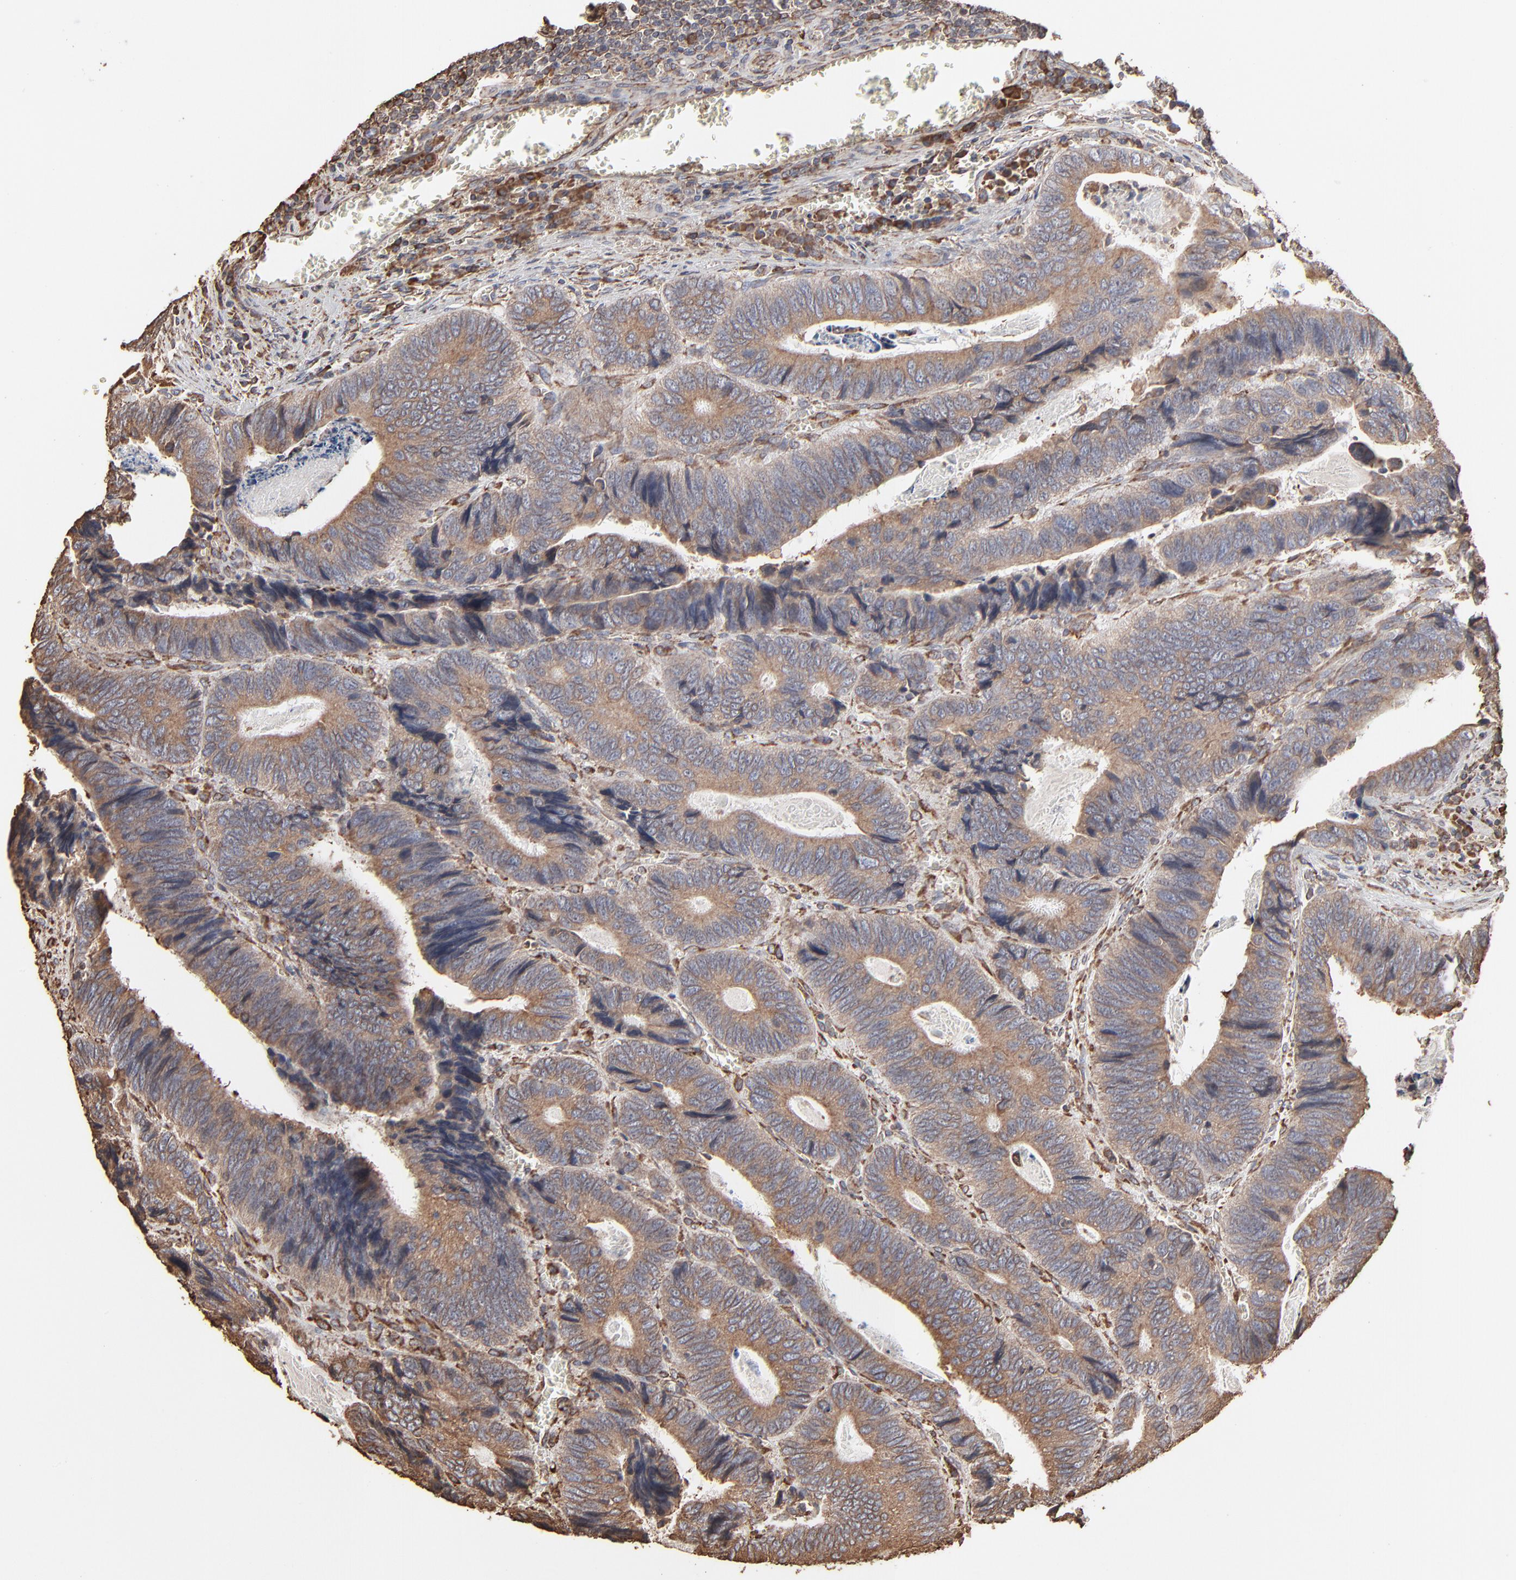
{"staining": {"intensity": "weak", "quantity": ">75%", "location": "cytoplasmic/membranous"}, "tissue": "colorectal cancer", "cell_type": "Tumor cells", "image_type": "cancer", "snomed": [{"axis": "morphology", "description": "Adenocarcinoma, NOS"}, {"axis": "topography", "description": "Colon"}], "caption": "Immunohistochemistry (IHC) image of colorectal adenocarcinoma stained for a protein (brown), which reveals low levels of weak cytoplasmic/membranous positivity in approximately >75% of tumor cells.", "gene": "PDIA3", "patient": {"sex": "male", "age": 72}}